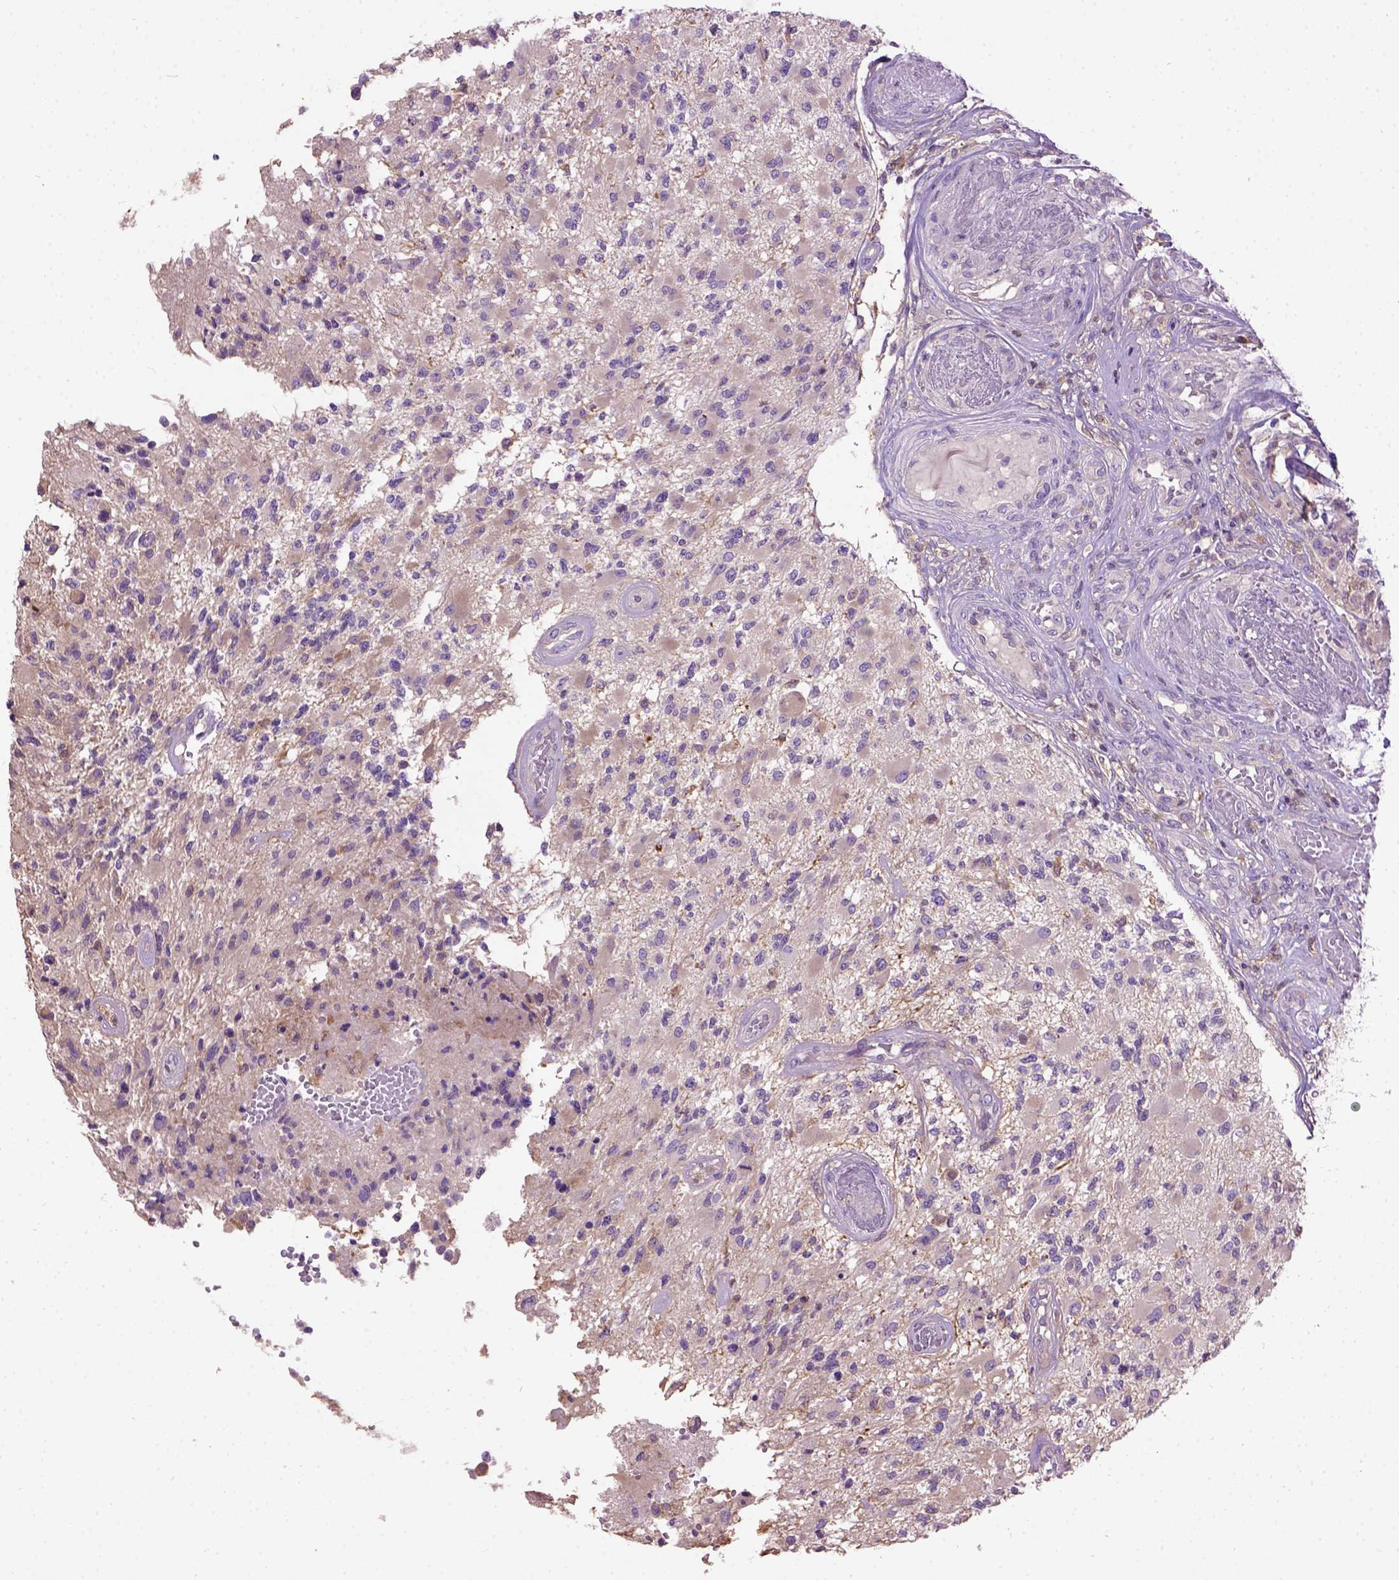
{"staining": {"intensity": "weak", "quantity": ">75%", "location": "cytoplasmic/membranous"}, "tissue": "glioma", "cell_type": "Tumor cells", "image_type": "cancer", "snomed": [{"axis": "morphology", "description": "Glioma, malignant, High grade"}, {"axis": "topography", "description": "Brain"}], "caption": "Immunohistochemistry (IHC) micrograph of neoplastic tissue: human malignant glioma (high-grade) stained using IHC exhibits low levels of weak protein expression localized specifically in the cytoplasmic/membranous of tumor cells, appearing as a cytoplasmic/membranous brown color.", "gene": "SEMA4F", "patient": {"sex": "female", "age": 63}}